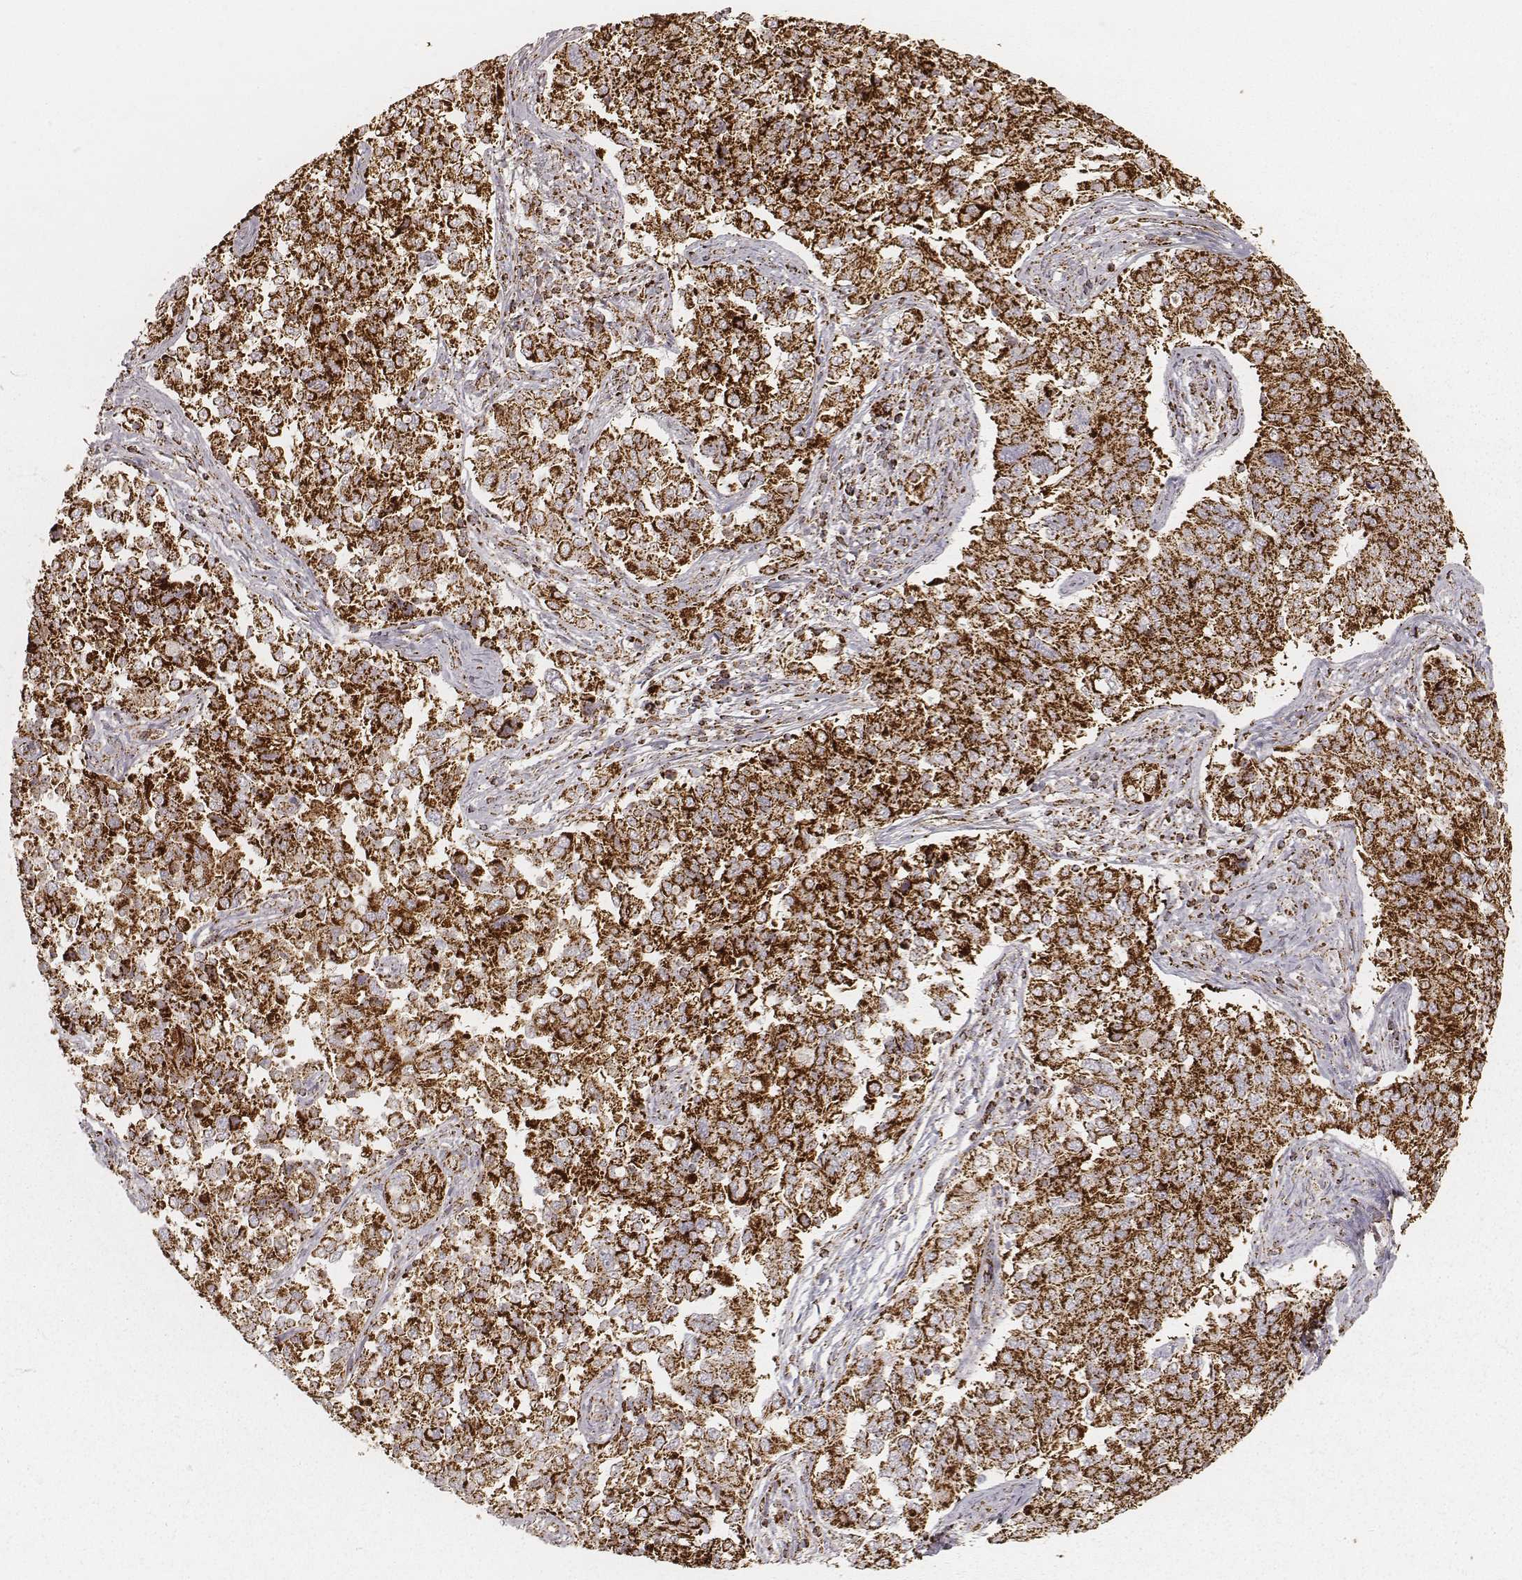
{"staining": {"intensity": "strong", "quantity": ">75%", "location": "cytoplasmic/membranous"}, "tissue": "endometrial cancer", "cell_type": "Tumor cells", "image_type": "cancer", "snomed": [{"axis": "morphology", "description": "Adenocarcinoma, NOS"}, {"axis": "topography", "description": "Endometrium"}], "caption": "Brown immunohistochemical staining in human adenocarcinoma (endometrial) displays strong cytoplasmic/membranous expression in approximately >75% of tumor cells.", "gene": "CS", "patient": {"sex": "female", "age": 43}}